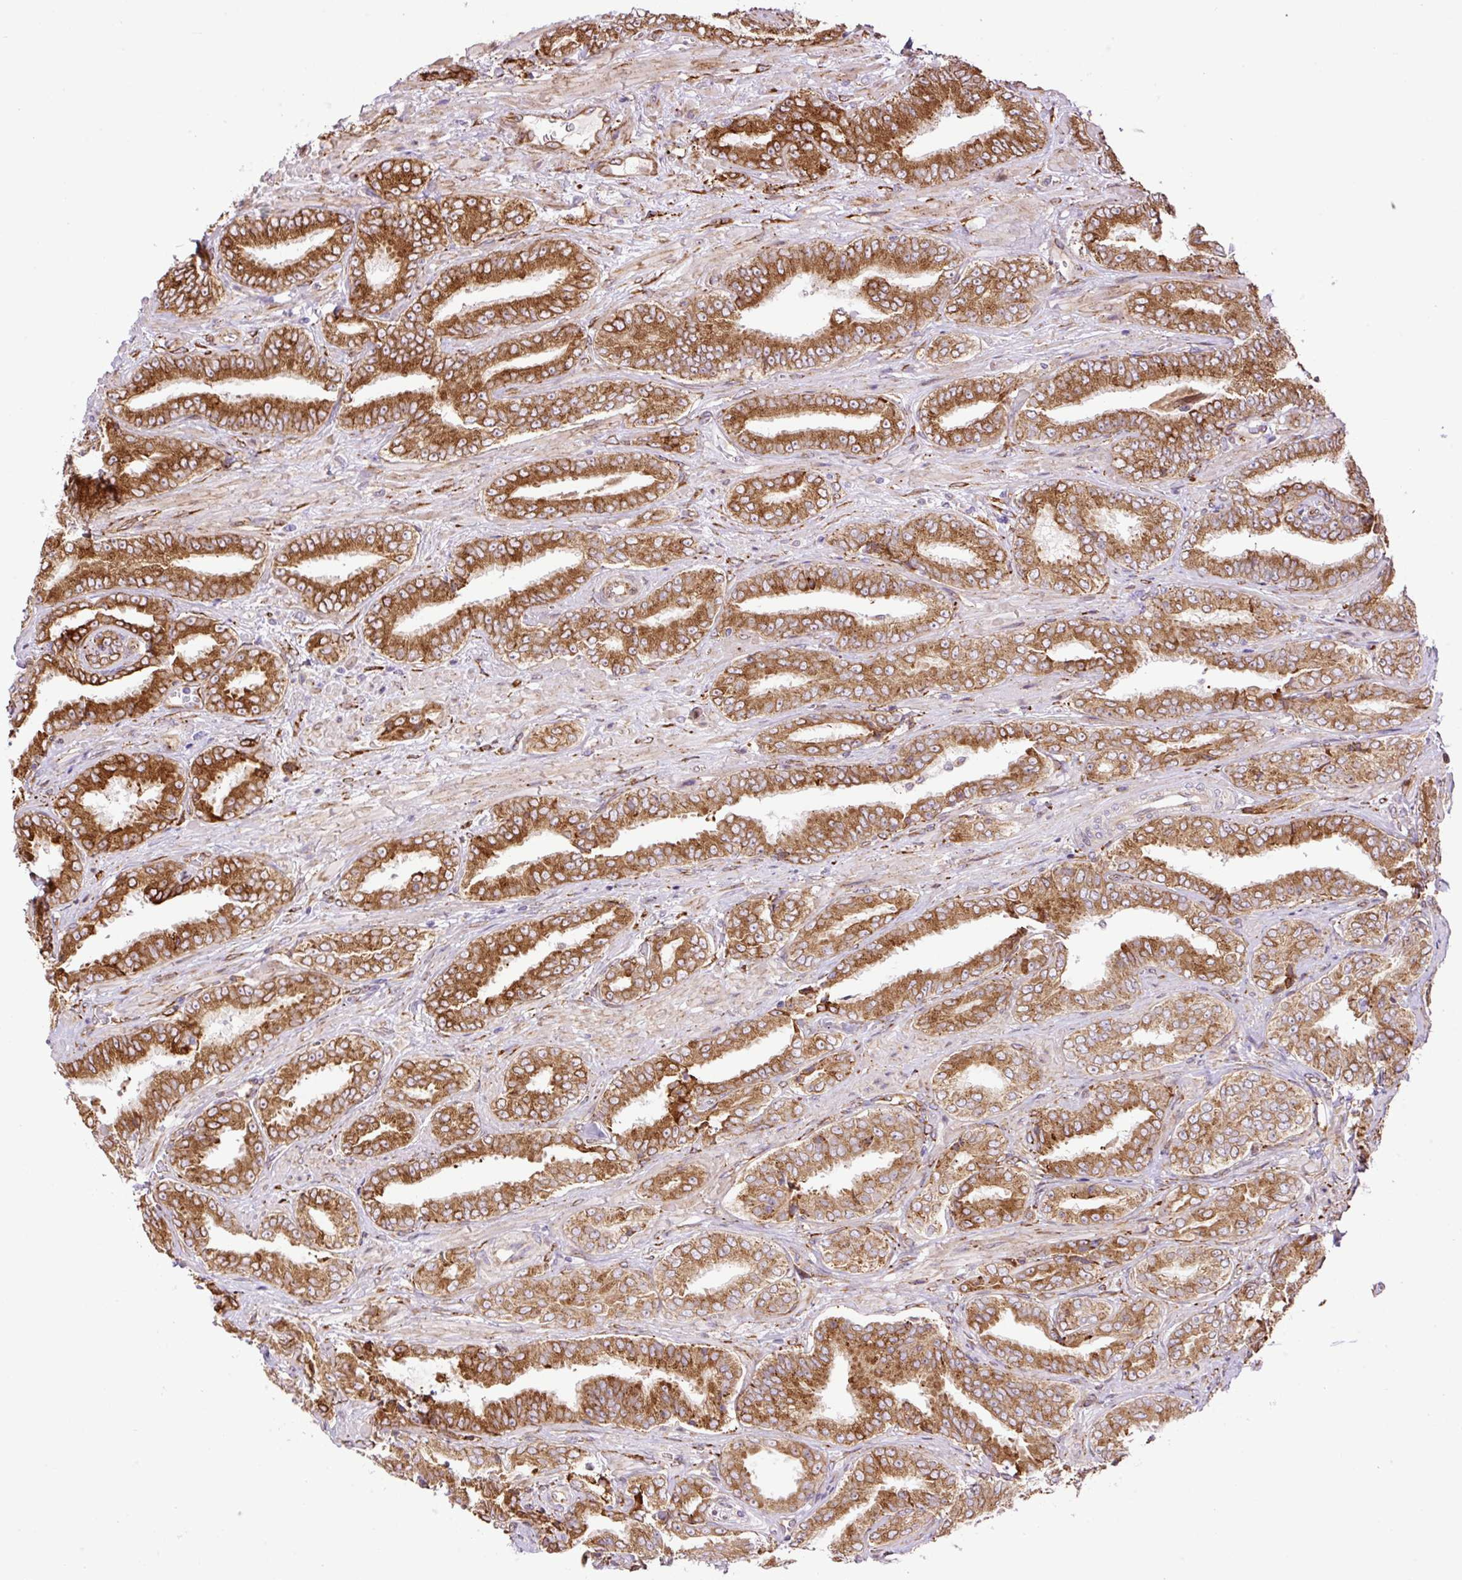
{"staining": {"intensity": "strong", "quantity": ">75%", "location": "cytoplasmic/membranous"}, "tissue": "prostate cancer", "cell_type": "Tumor cells", "image_type": "cancer", "snomed": [{"axis": "morphology", "description": "Adenocarcinoma, High grade"}, {"axis": "topography", "description": "Prostate"}], "caption": "High-power microscopy captured an IHC micrograph of prostate cancer (adenocarcinoma (high-grade)), revealing strong cytoplasmic/membranous expression in approximately >75% of tumor cells. The protein of interest is stained brown, and the nuclei are stained in blue (DAB (3,3'-diaminobenzidine) IHC with brightfield microscopy, high magnification).", "gene": "RAB30", "patient": {"sex": "male", "age": 72}}